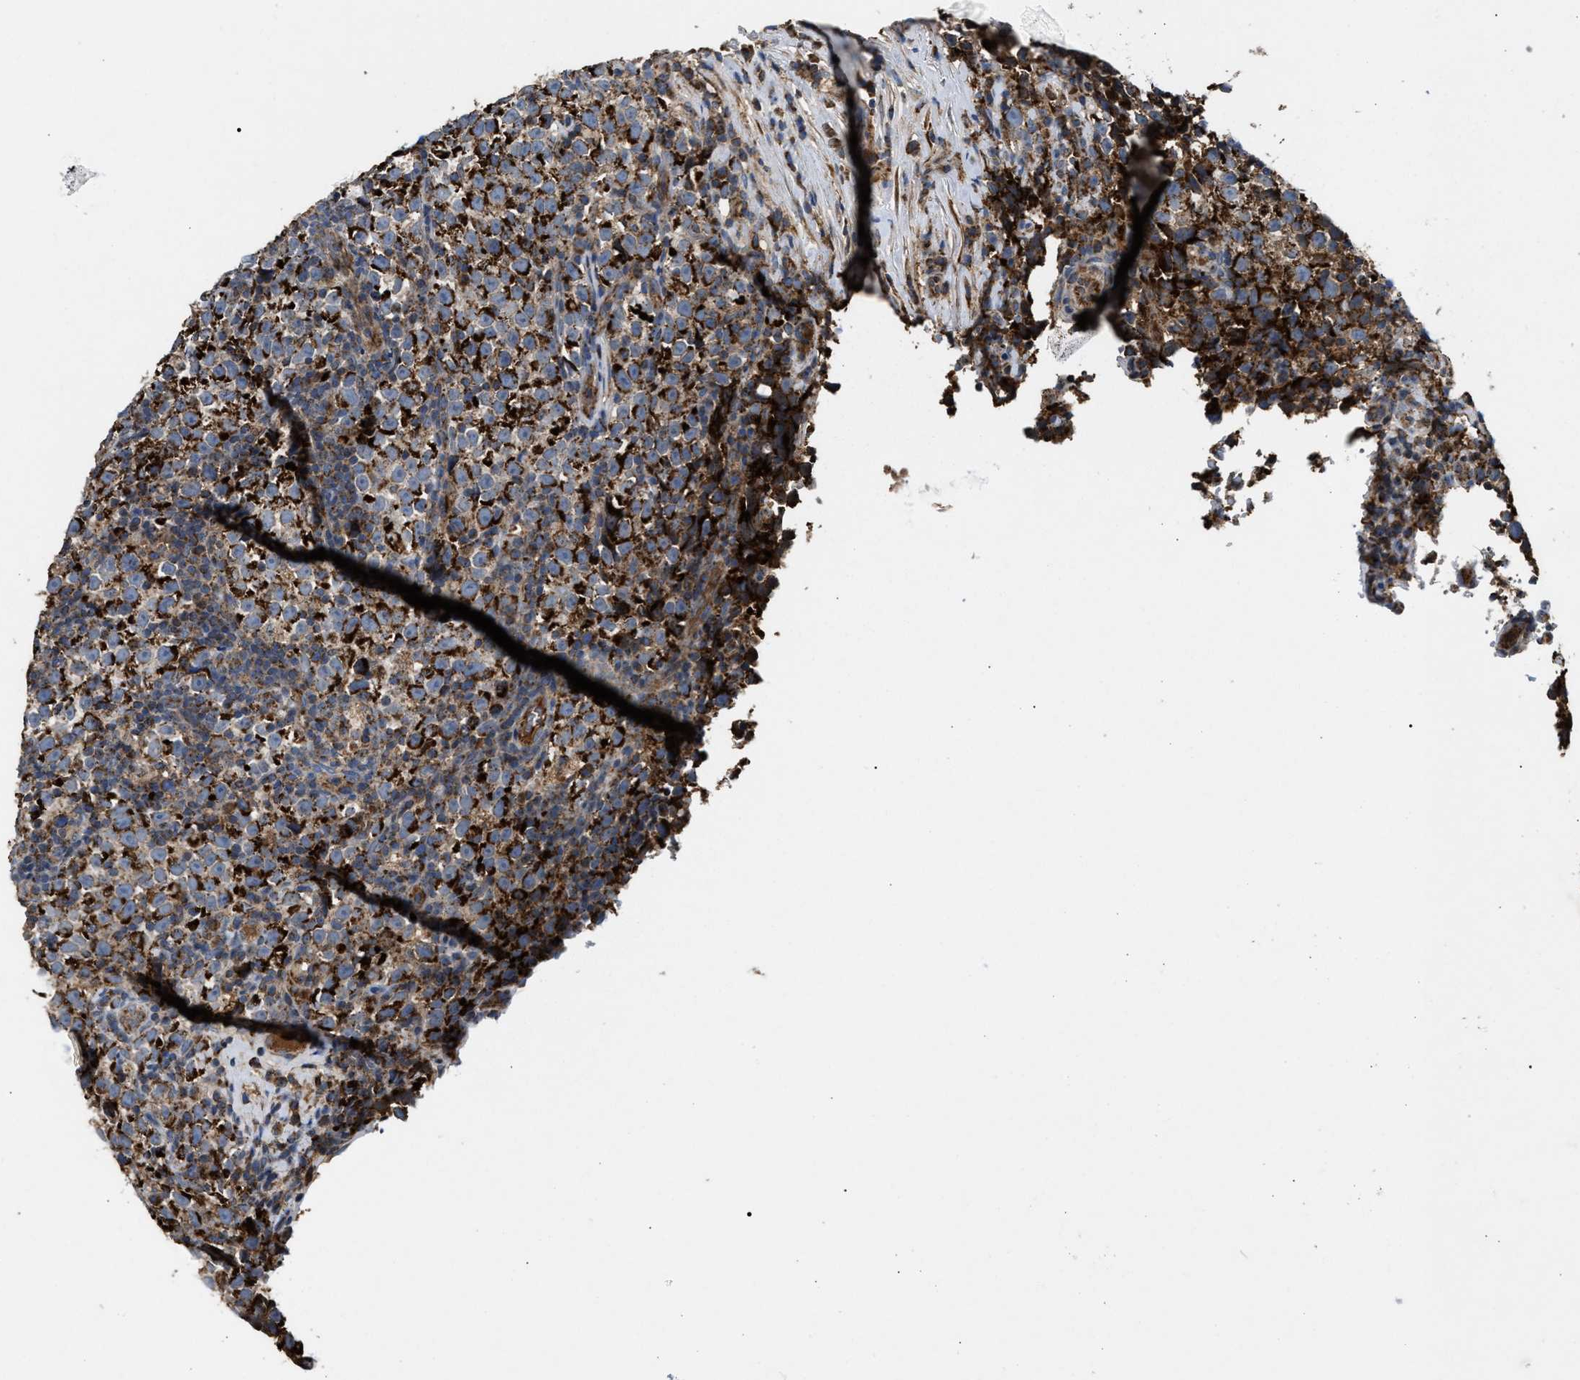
{"staining": {"intensity": "strong", "quantity": ">75%", "location": "cytoplasmic/membranous"}, "tissue": "testis cancer", "cell_type": "Tumor cells", "image_type": "cancer", "snomed": [{"axis": "morphology", "description": "Normal tissue, NOS"}, {"axis": "morphology", "description": "Seminoma, NOS"}, {"axis": "topography", "description": "Testis"}], "caption": "Immunohistochemistry of testis seminoma exhibits high levels of strong cytoplasmic/membranous staining in about >75% of tumor cells. The staining was performed using DAB (3,3'-diaminobenzidine) to visualize the protein expression in brown, while the nuclei were stained in blue with hematoxylin (Magnification: 20x).", "gene": "TACO1", "patient": {"sex": "male", "age": 43}}